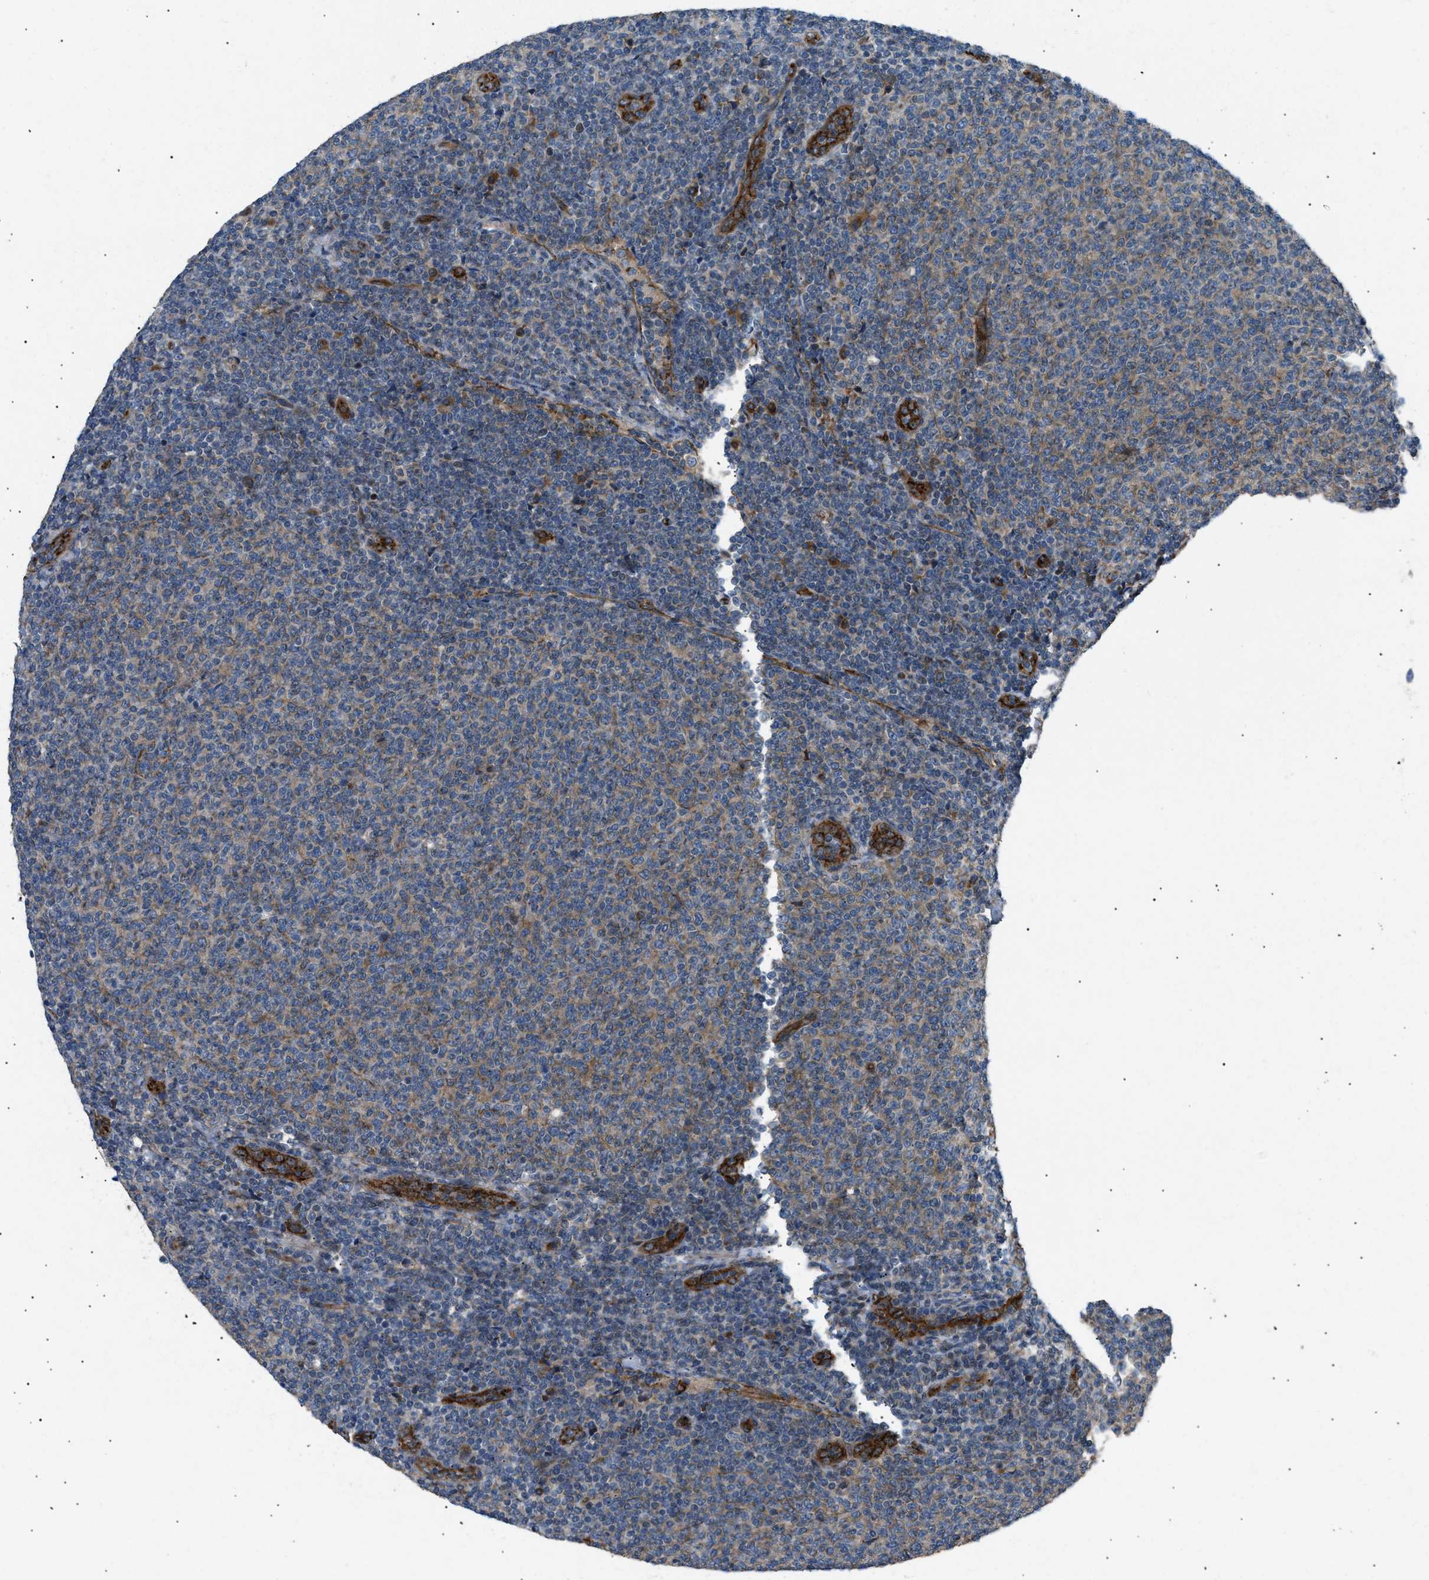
{"staining": {"intensity": "weak", "quantity": "<25%", "location": "cytoplasmic/membranous"}, "tissue": "lymphoma", "cell_type": "Tumor cells", "image_type": "cancer", "snomed": [{"axis": "morphology", "description": "Malignant lymphoma, non-Hodgkin's type, Low grade"}, {"axis": "topography", "description": "Lymph node"}], "caption": "Human malignant lymphoma, non-Hodgkin's type (low-grade) stained for a protein using IHC exhibits no positivity in tumor cells.", "gene": "LYSMD3", "patient": {"sex": "male", "age": 66}}